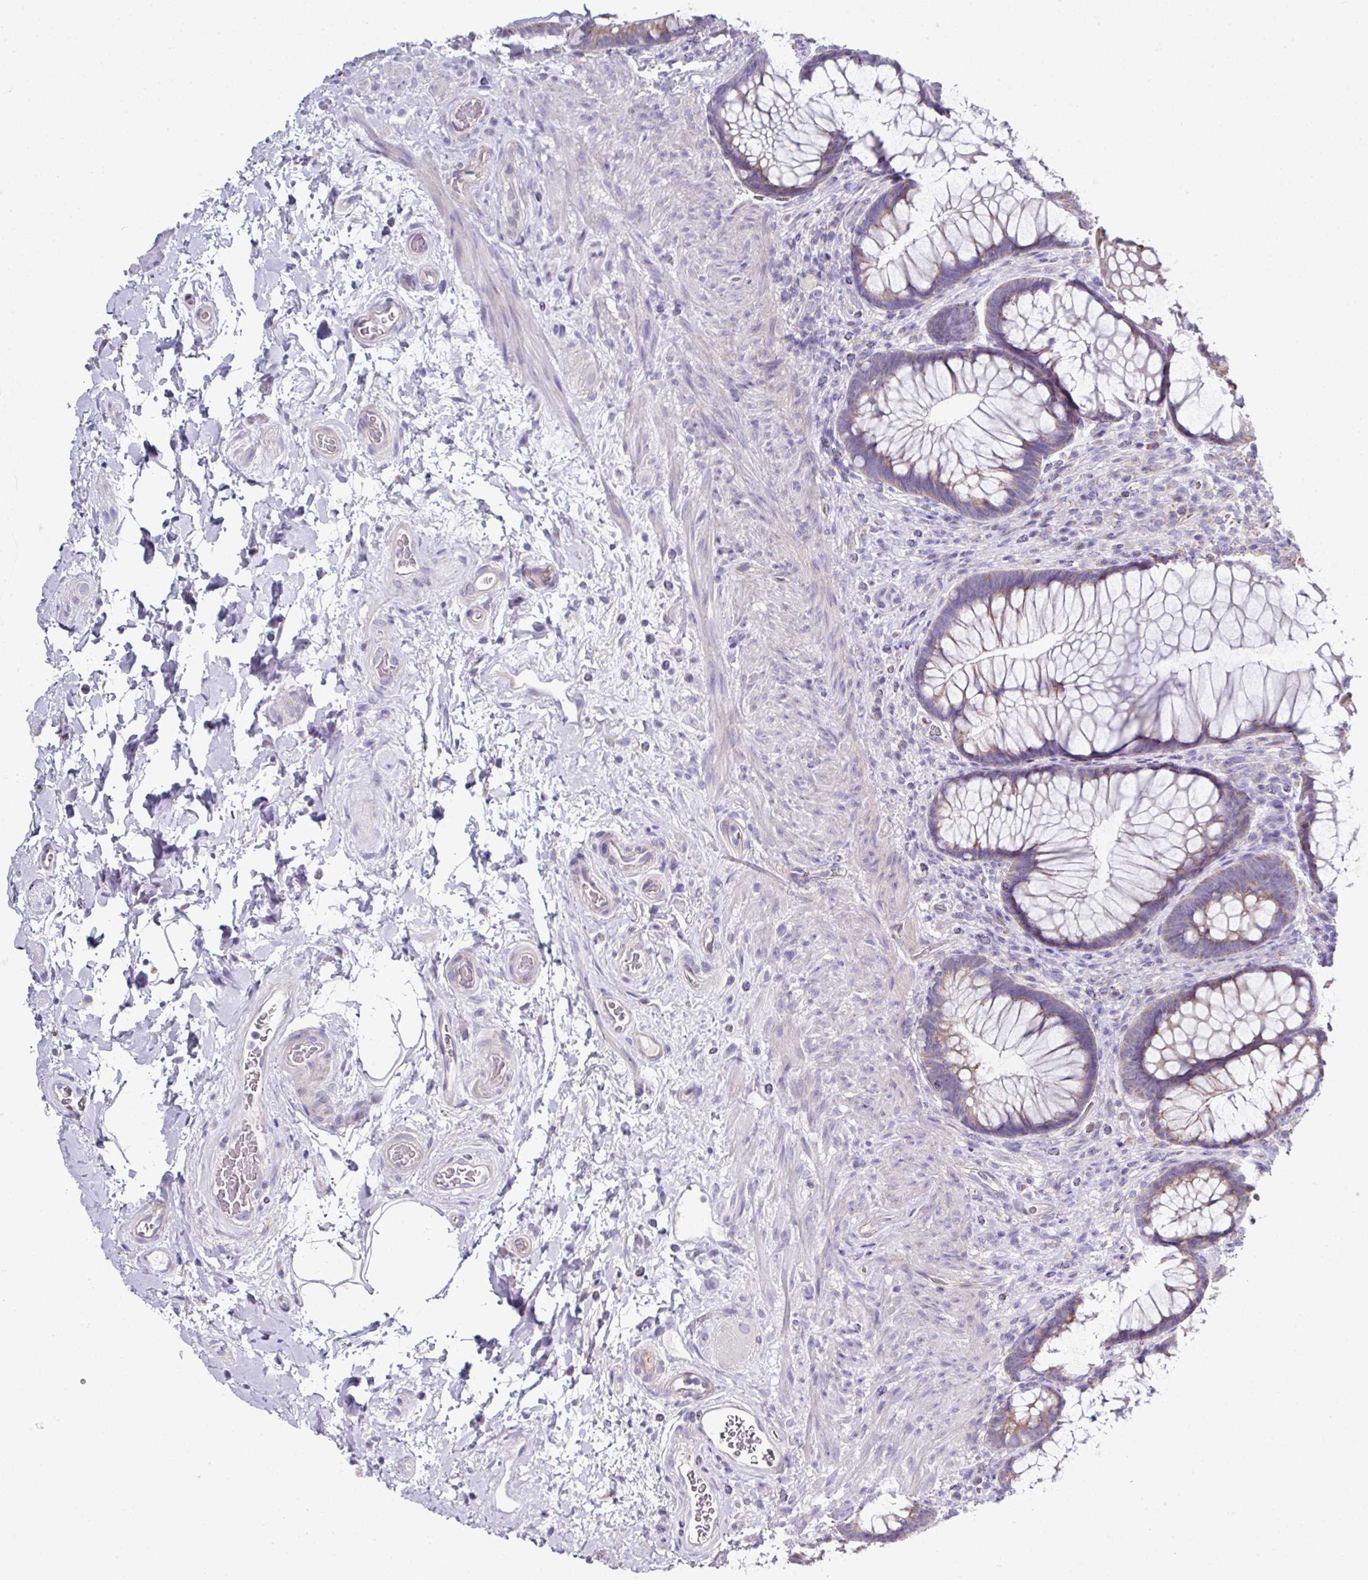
{"staining": {"intensity": "weak", "quantity": "25%-75%", "location": "cytoplasmic/membranous"}, "tissue": "rectum", "cell_type": "Glandular cells", "image_type": "normal", "snomed": [{"axis": "morphology", "description": "Normal tissue, NOS"}, {"axis": "topography", "description": "Rectum"}], "caption": "An immunohistochemistry (IHC) micrograph of normal tissue is shown. Protein staining in brown shows weak cytoplasmic/membranous positivity in rectum within glandular cells.", "gene": "CLDN1", "patient": {"sex": "male", "age": 53}}